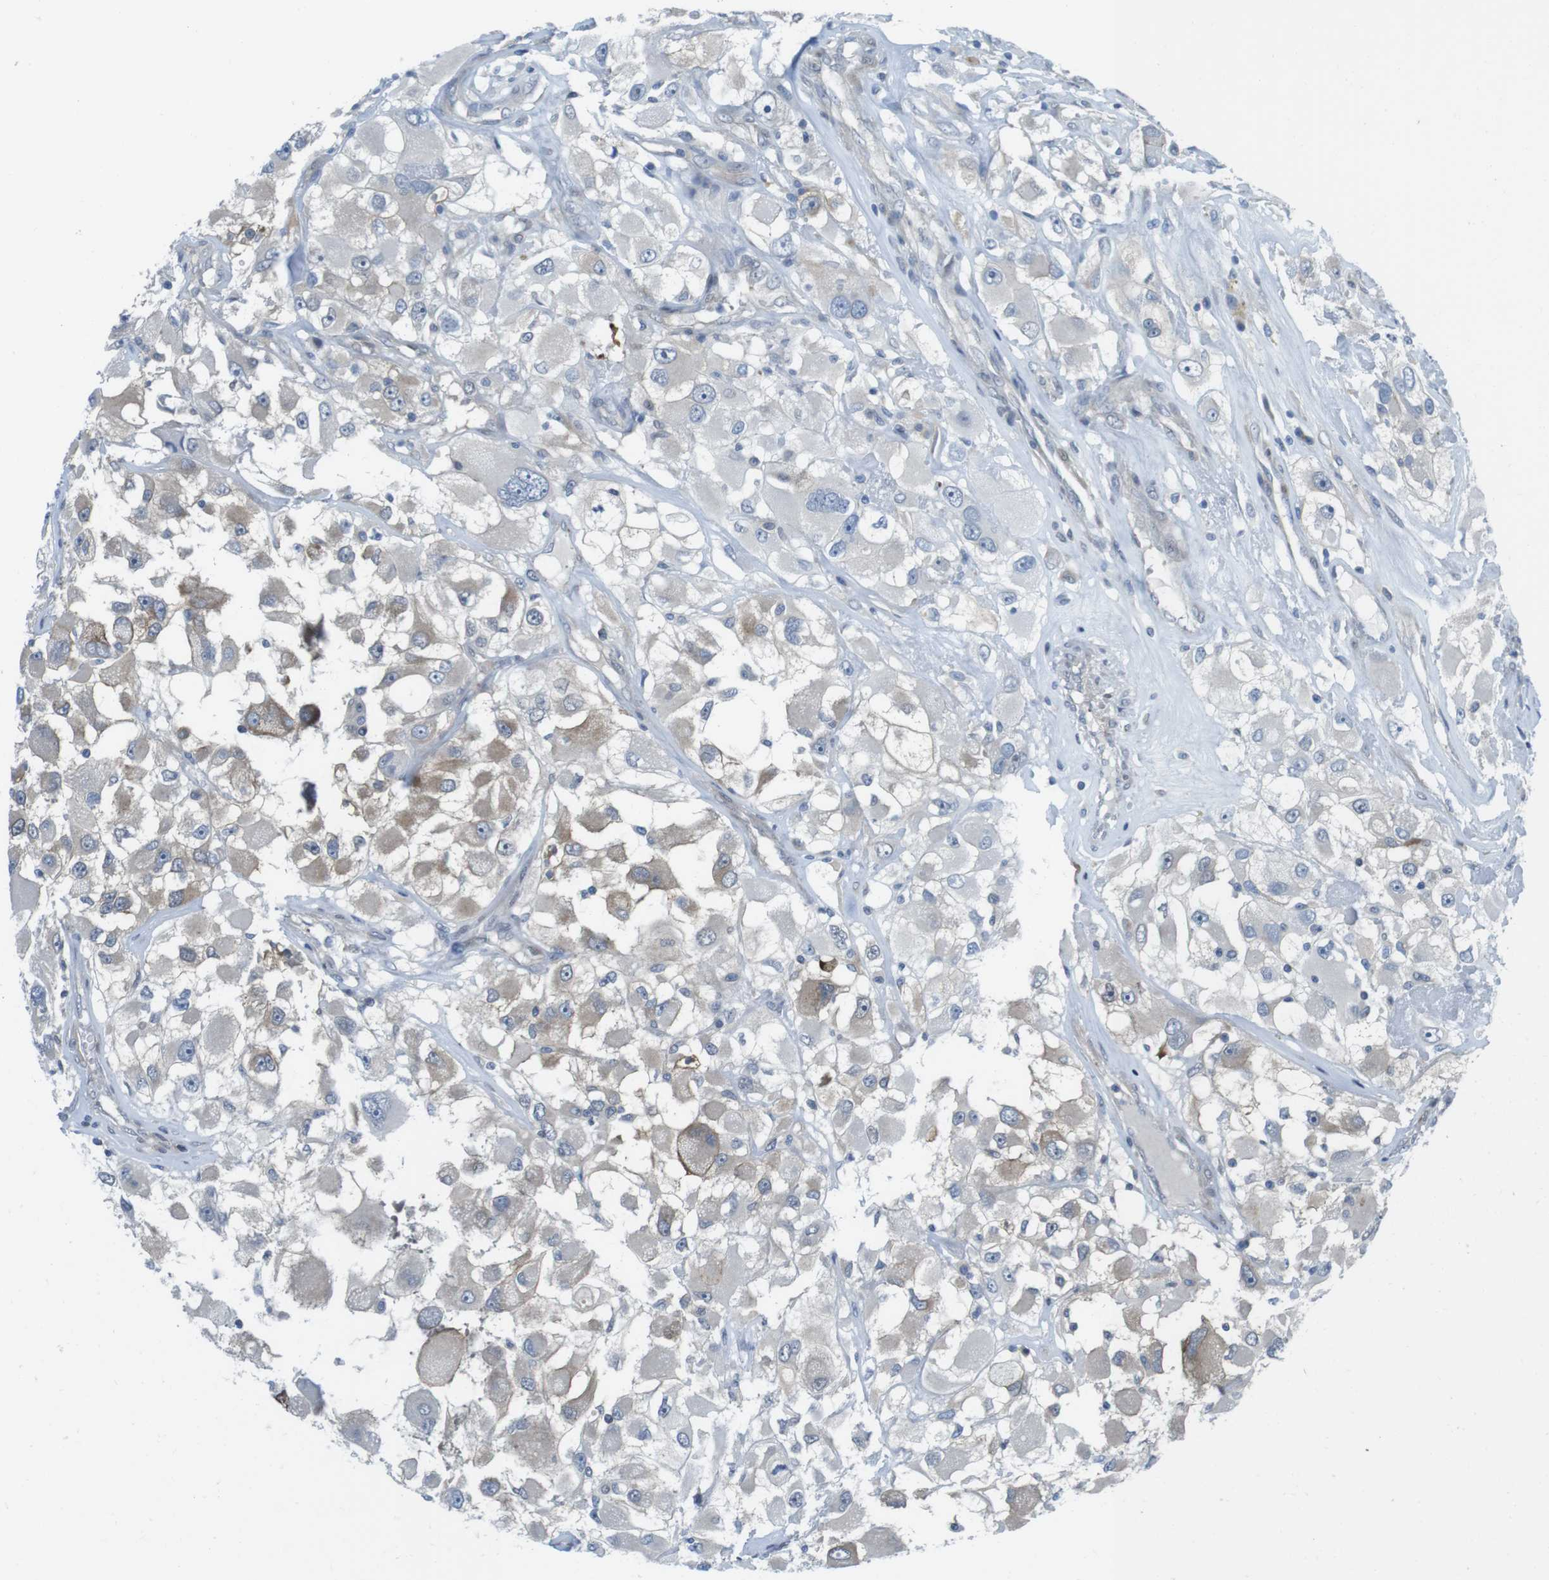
{"staining": {"intensity": "moderate", "quantity": "<25%", "location": "cytoplasmic/membranous"}, "tissue": "renal cancer", "cell_type": "Tumor cells", "image_type": "cancer", "snomed": [{"axis": "morphology", "description": "Adenocarcinoma, NOS"}, {"axis": "topography", "description": "Kidney"}], "caption": "Immunohistochemical staining of human renal cancer displays moderate cytoplasmic/membranous protein positivity in approximately <25% of tumor cells. The staining was performed using DAB (3,3'-diaminobenzidine) to visualize the protein expression in brown, while the nuclei were stained in blue with hematoxylin (Magnification: 20x).", "gene": "CASP2", "patient": {"sex": "female", "age": 52}}